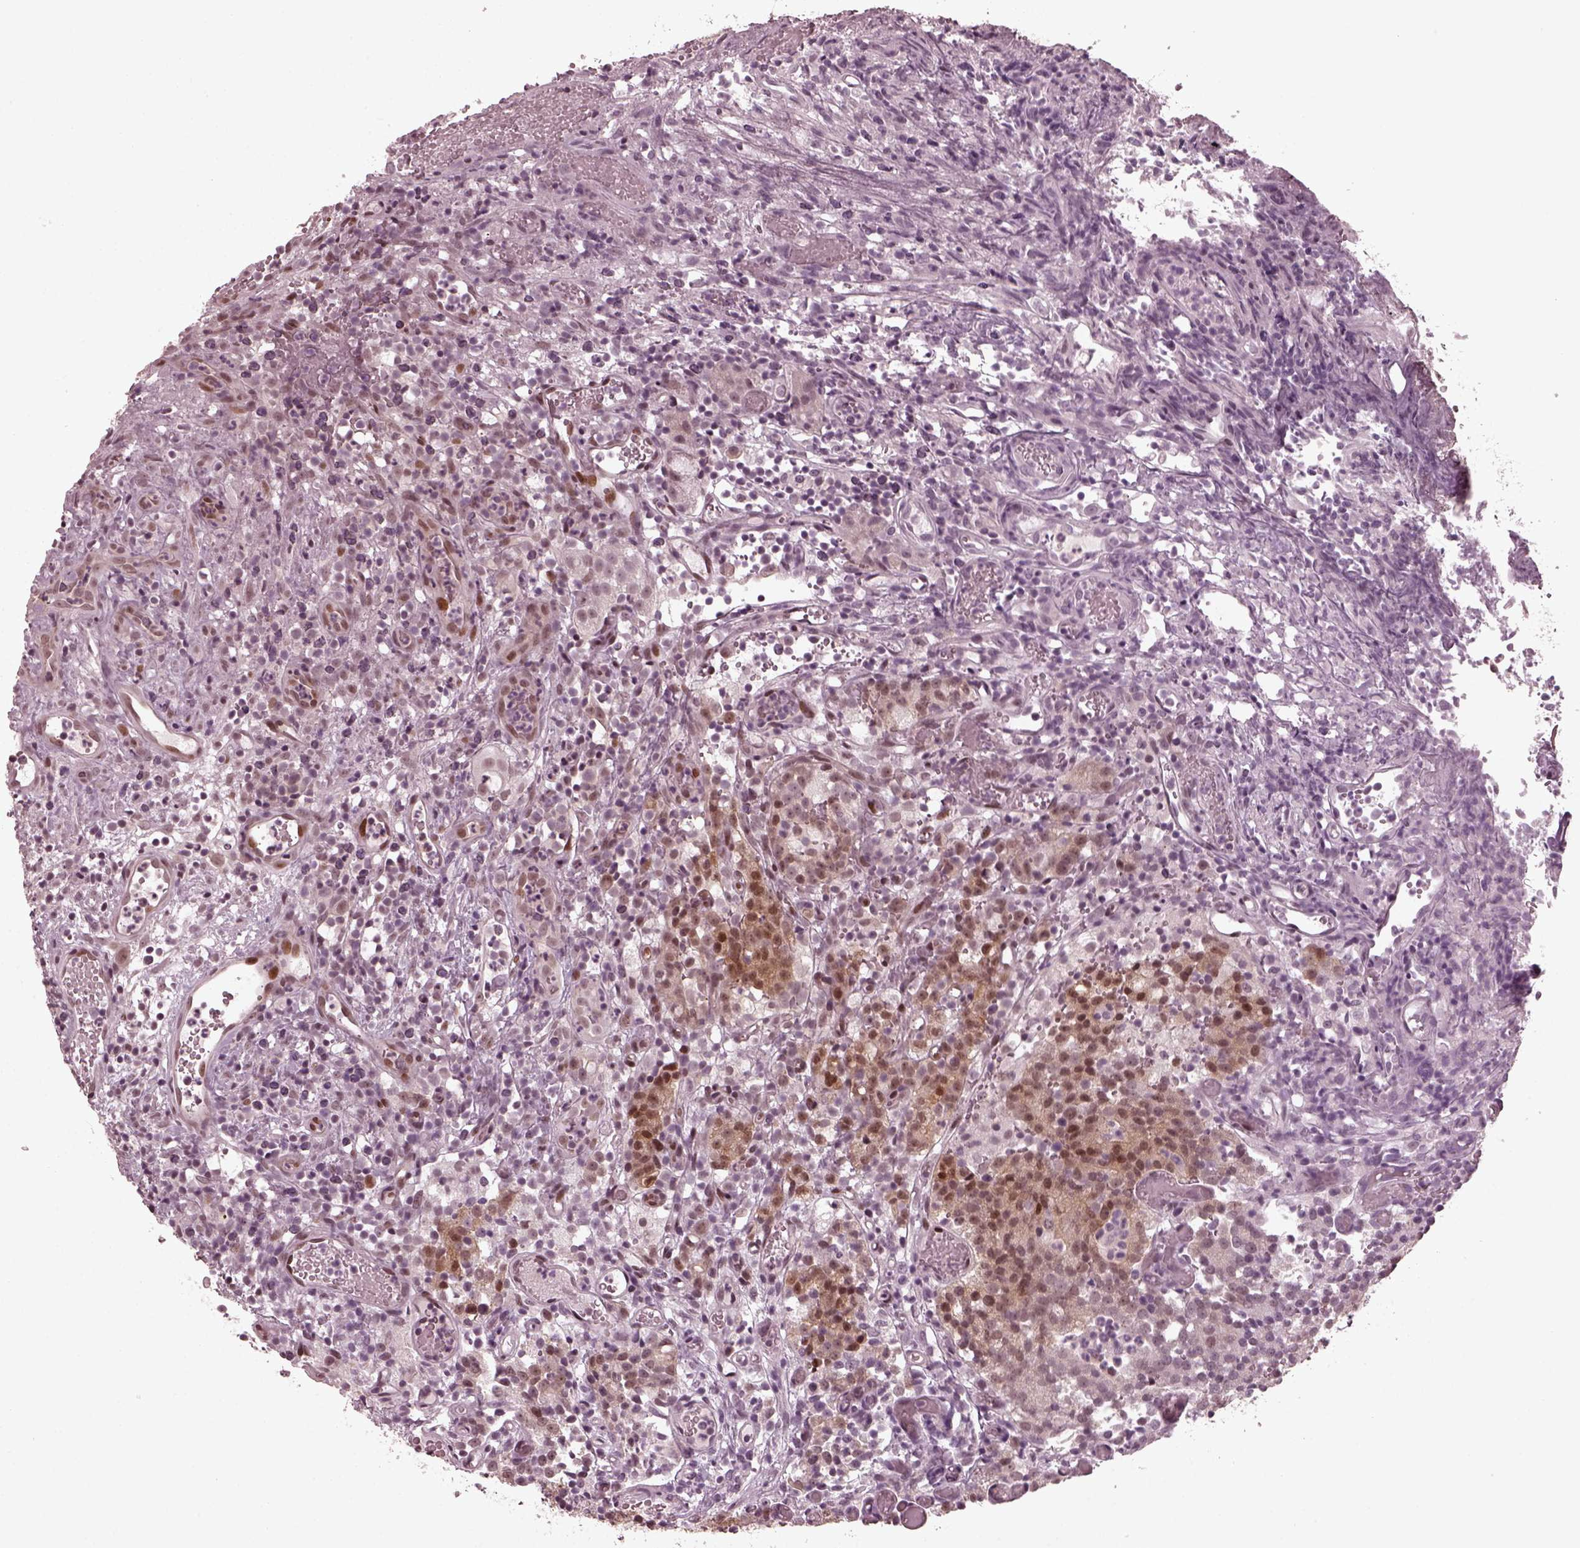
{"staining": {"intensity": "moderate", "quantity": "<25%", "location": "nuclear"}, "tissue": "prostate cancer", "cell_type": "Tumor cells", "image_type": "cancer", "snomed": [{"axis": "morphology", "description": "Adenocarcinoma, High grade"}, {"axis": "topography", "description": "Prostate"}], "caption": "Immunohistochemical staining of human prostate cancer (high-grade adenocarcinoma) reveals low levels of moderate nuclear positivity in approximately <25% of tumor cells. The protein of interest is shown in brown color, while the nuclei are stained blue.", "gene": "TRIB3", "patient": {"sex": "male", "age": 53}}